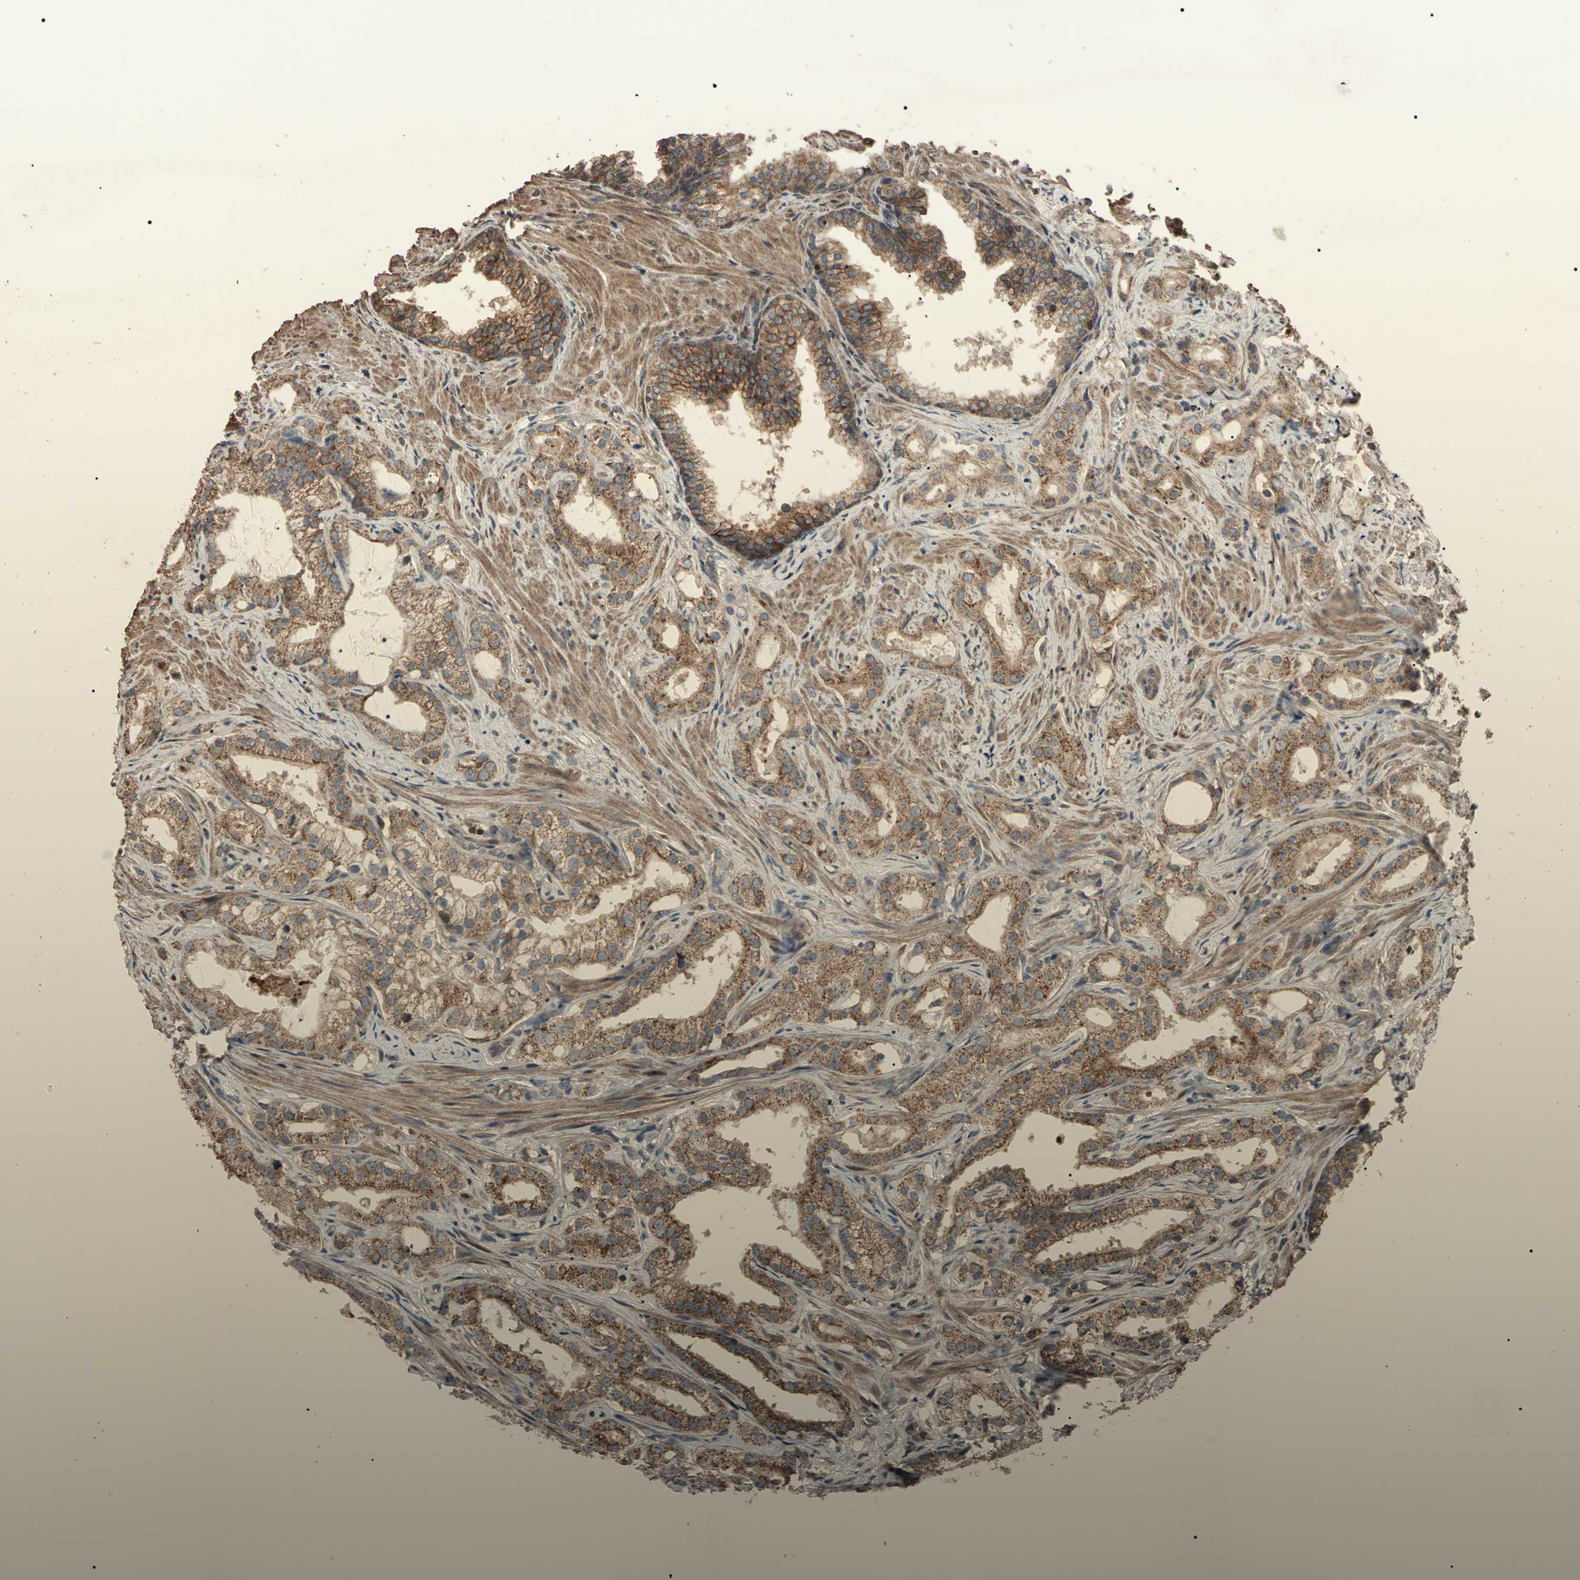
{"staining": {"intensity": "moderate", "quantity": ">75%", "location": "cytoplasmic/membranous"}, "tissue": "prostate cancer", "cell_type": "Tumor cells", "image_type": "cancer", "snomed": [{"axis": "morphology", "description": "Adenocarcinoma, Low grade"}, {"axis": "topography", "description": "Prostate"}], "caption": "Moderate cytoplasmic/membranous positivity is identified in about >75% of tumor cells in prostate cancer.", "gene": "TNFRSF1A", "patient": {"sex": "male", "age": 59}}